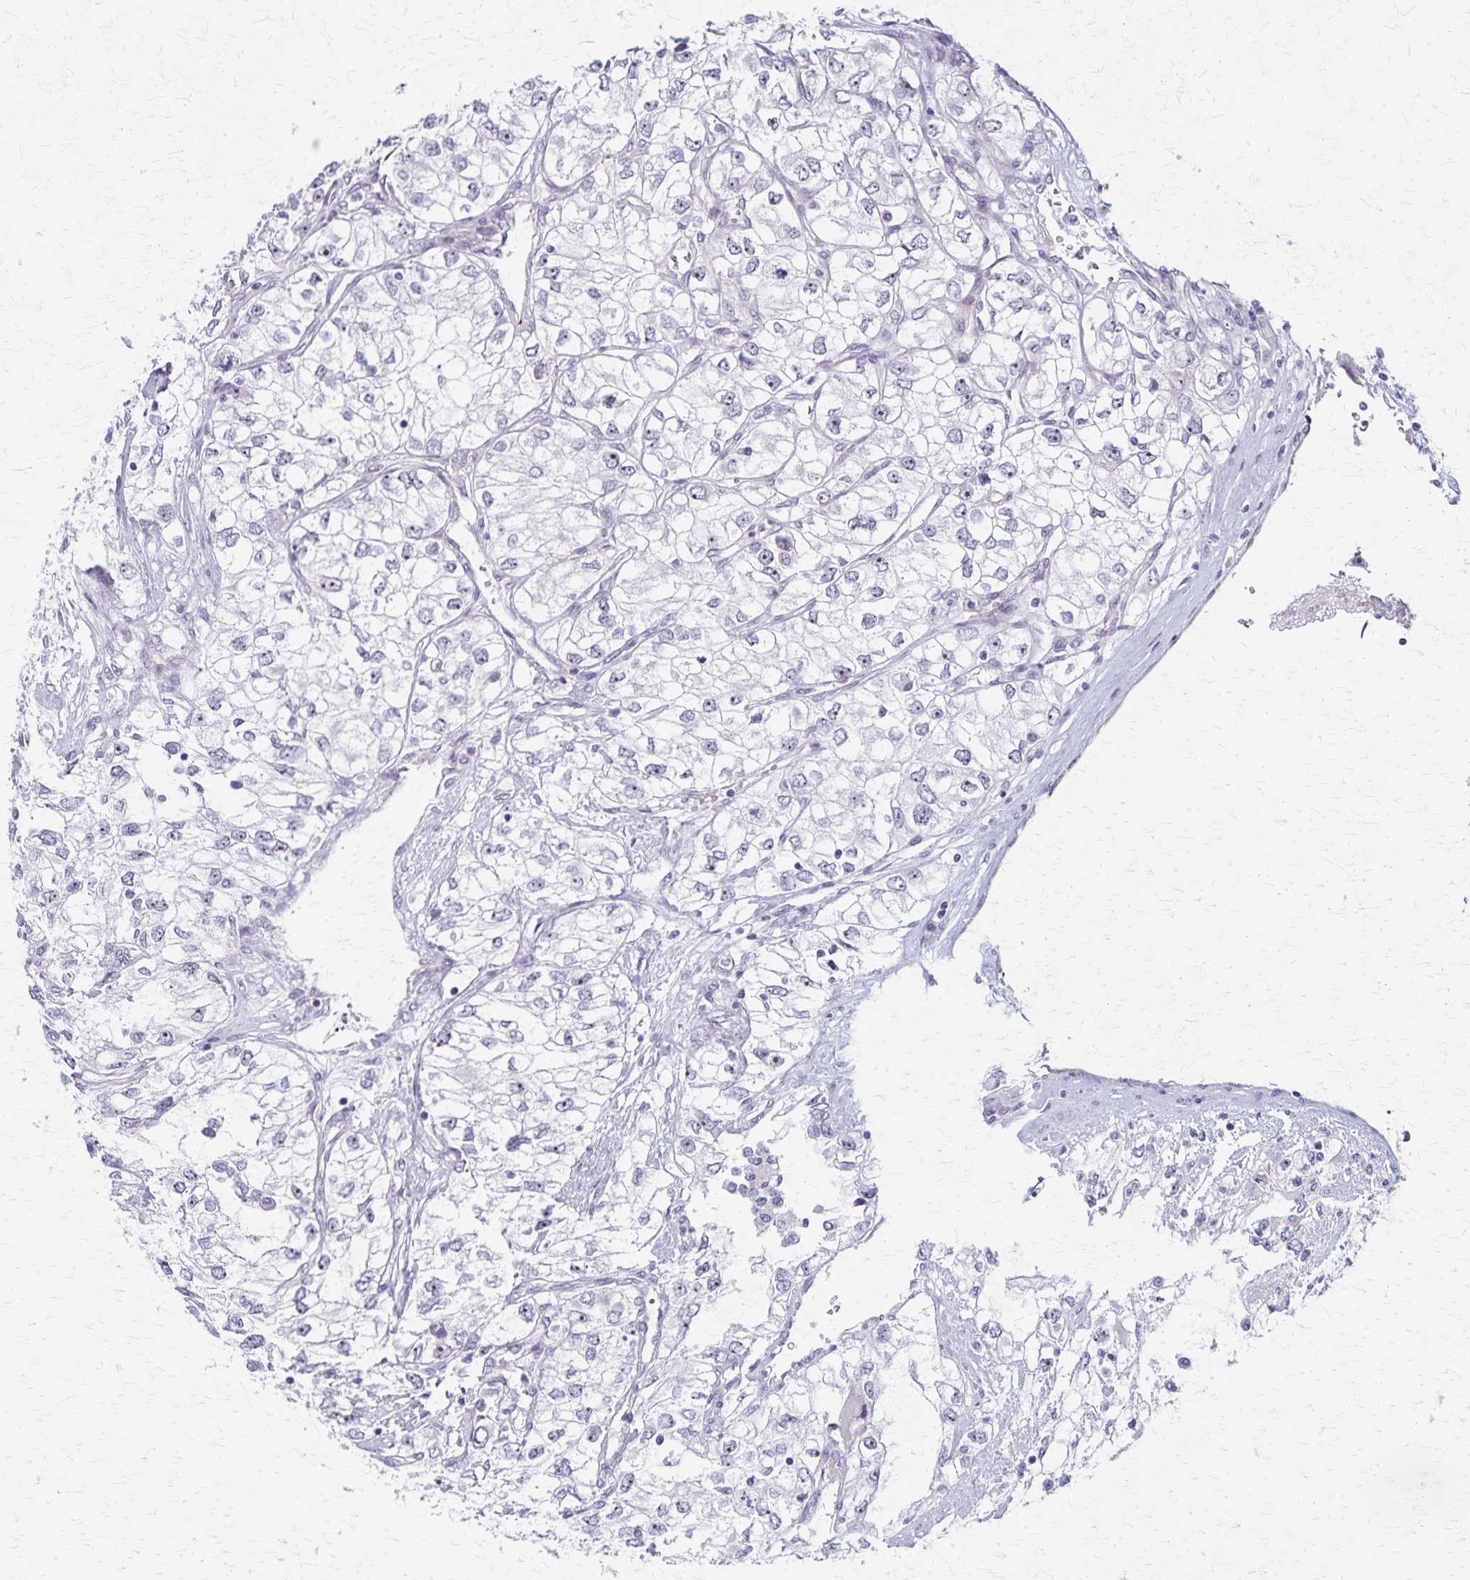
{"staining": {"intensity": "negative", "quantity": "none", "location": "none"}, "tissue": "renal cancer", "cell_type": "Tumor cells", "image_type": "cancer", "snomed": [{"axis": "morphology", "description": "Adenocarcinoma, NOS"}, {"axis": "topography", "description": "Kidney"}], "caption": "Immunohistochemistry image of neoplastic tissue: human renal cancer (adenocarcinoma) stained with DAB exhibits no significant protein staining in tumor cells. (DAB IHC, high magnification).", "gene": "DLK2", "patient": {"sex": "female", "age": 59}}